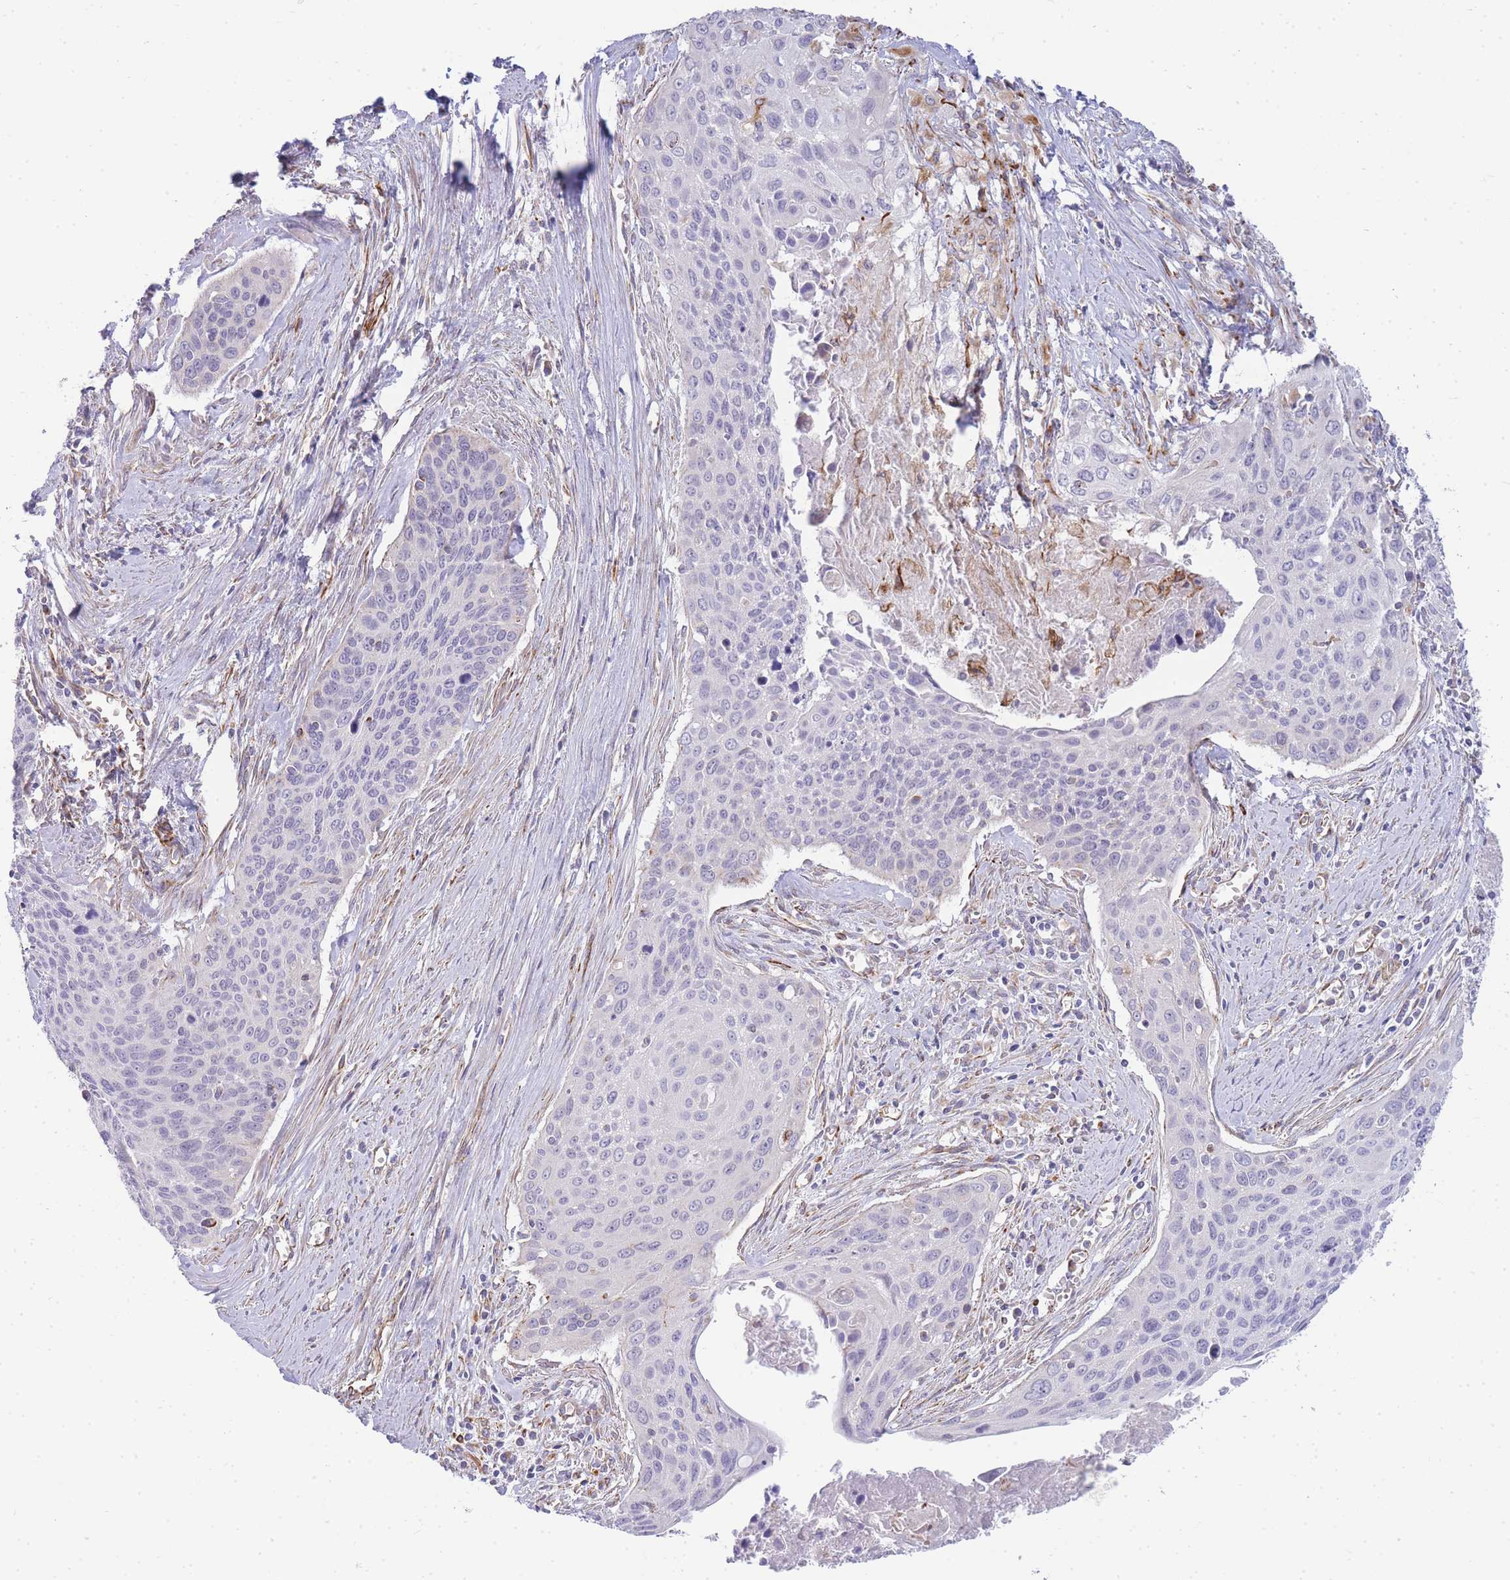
{"staining": {"intensity": "negative", "quantity": "none", "location": "none"}, "tissue": "cervical cancer", "cell_type": "Tumor cells", "image_type": "cancer", "snomed": [{"axis": "morphology", "description": "Squamous cell carcinoma, NOS"}, {"axis": "topography", "description": "Cervix"}], "caption": "Human cervical cancer (squamous cell carcinoma) stained for a protein using IHC exhibits no staining in tumor cells.", "gene": "ECPAS", "patient": {"sex": "female", "age": 55}}